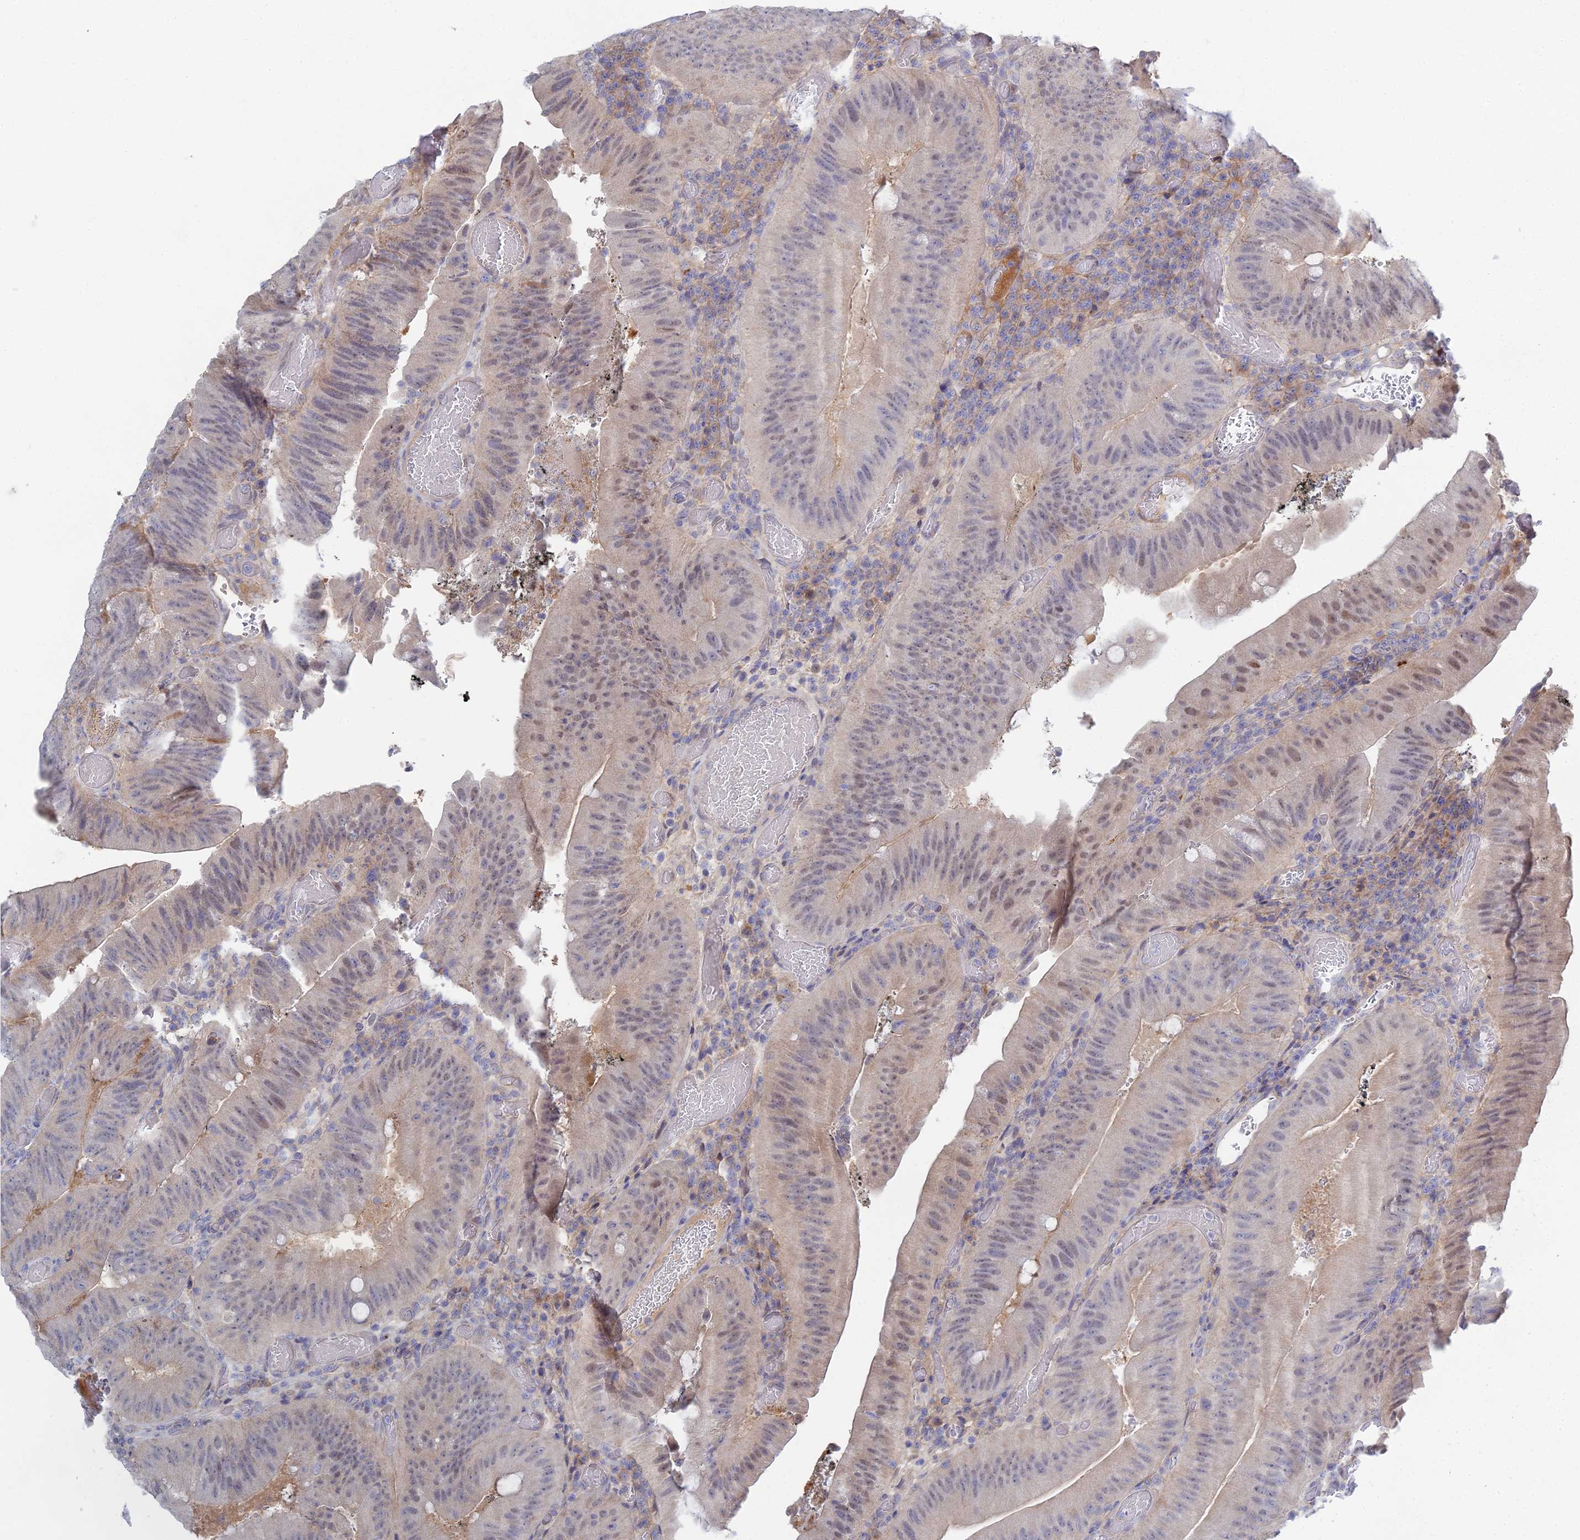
{"staining": {"intensity": "weak", "quantity": "25%-75%", "location": "nuclear"}, "tissue": "colorectal cancer", "cell_type": "Tumor cells", "image_type": "cancer", "snomed": [{"axis": "morphology", "description": "Adenocarcinoma, NOS"}, {"axis": "topography", "description": "Colon"}], "caption": "Approximately 25%-75% of tumor cells in human adenocarcinoma (colorectal) reveal weak nuclear protein expression as visualized by brown immunohistochemical staining.", "gene": "DNAH14", "patient": {"sex": "female", "age": 43}}